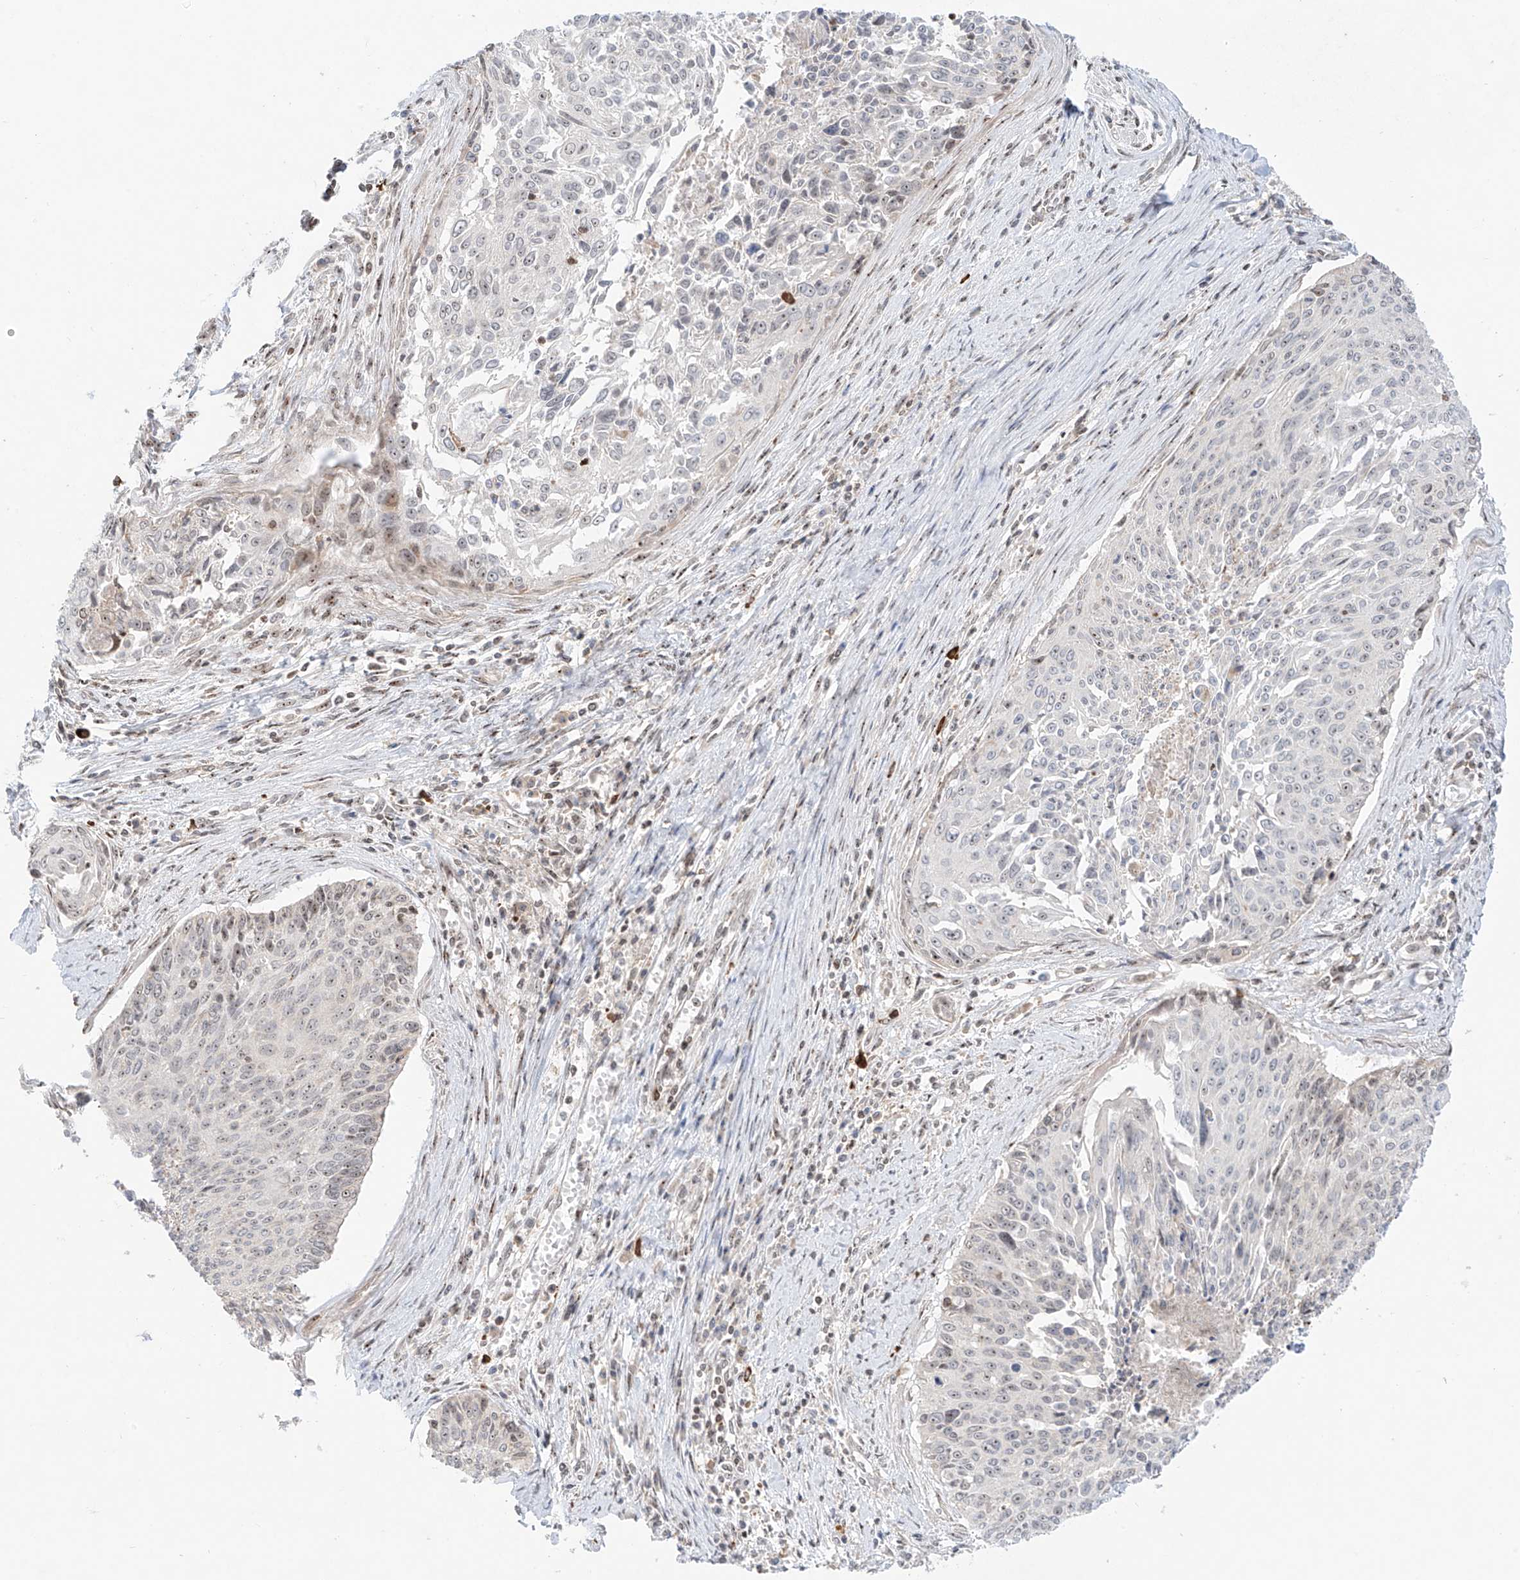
{"staining": {"intensity": "weak", "quantity": "<25%", "location": "nuclear"}, "tissue": "cervical cancer", "cell_type": "Tumor cells", "image_type": "cancer", "snomed": [{"axis": "morphology", "description": "Squamous cell carcinoma, NOS"}, {"axis": "topography", "description": "Cervix"}], "caption": "A high-resolution micrograph shows IHC staining of cervical cancer (squamous cell carcinoma), which reveals no significant staining in tumor cells.", "gene": "ZNF512", "patient": {"sex": "female", "age": 55}}